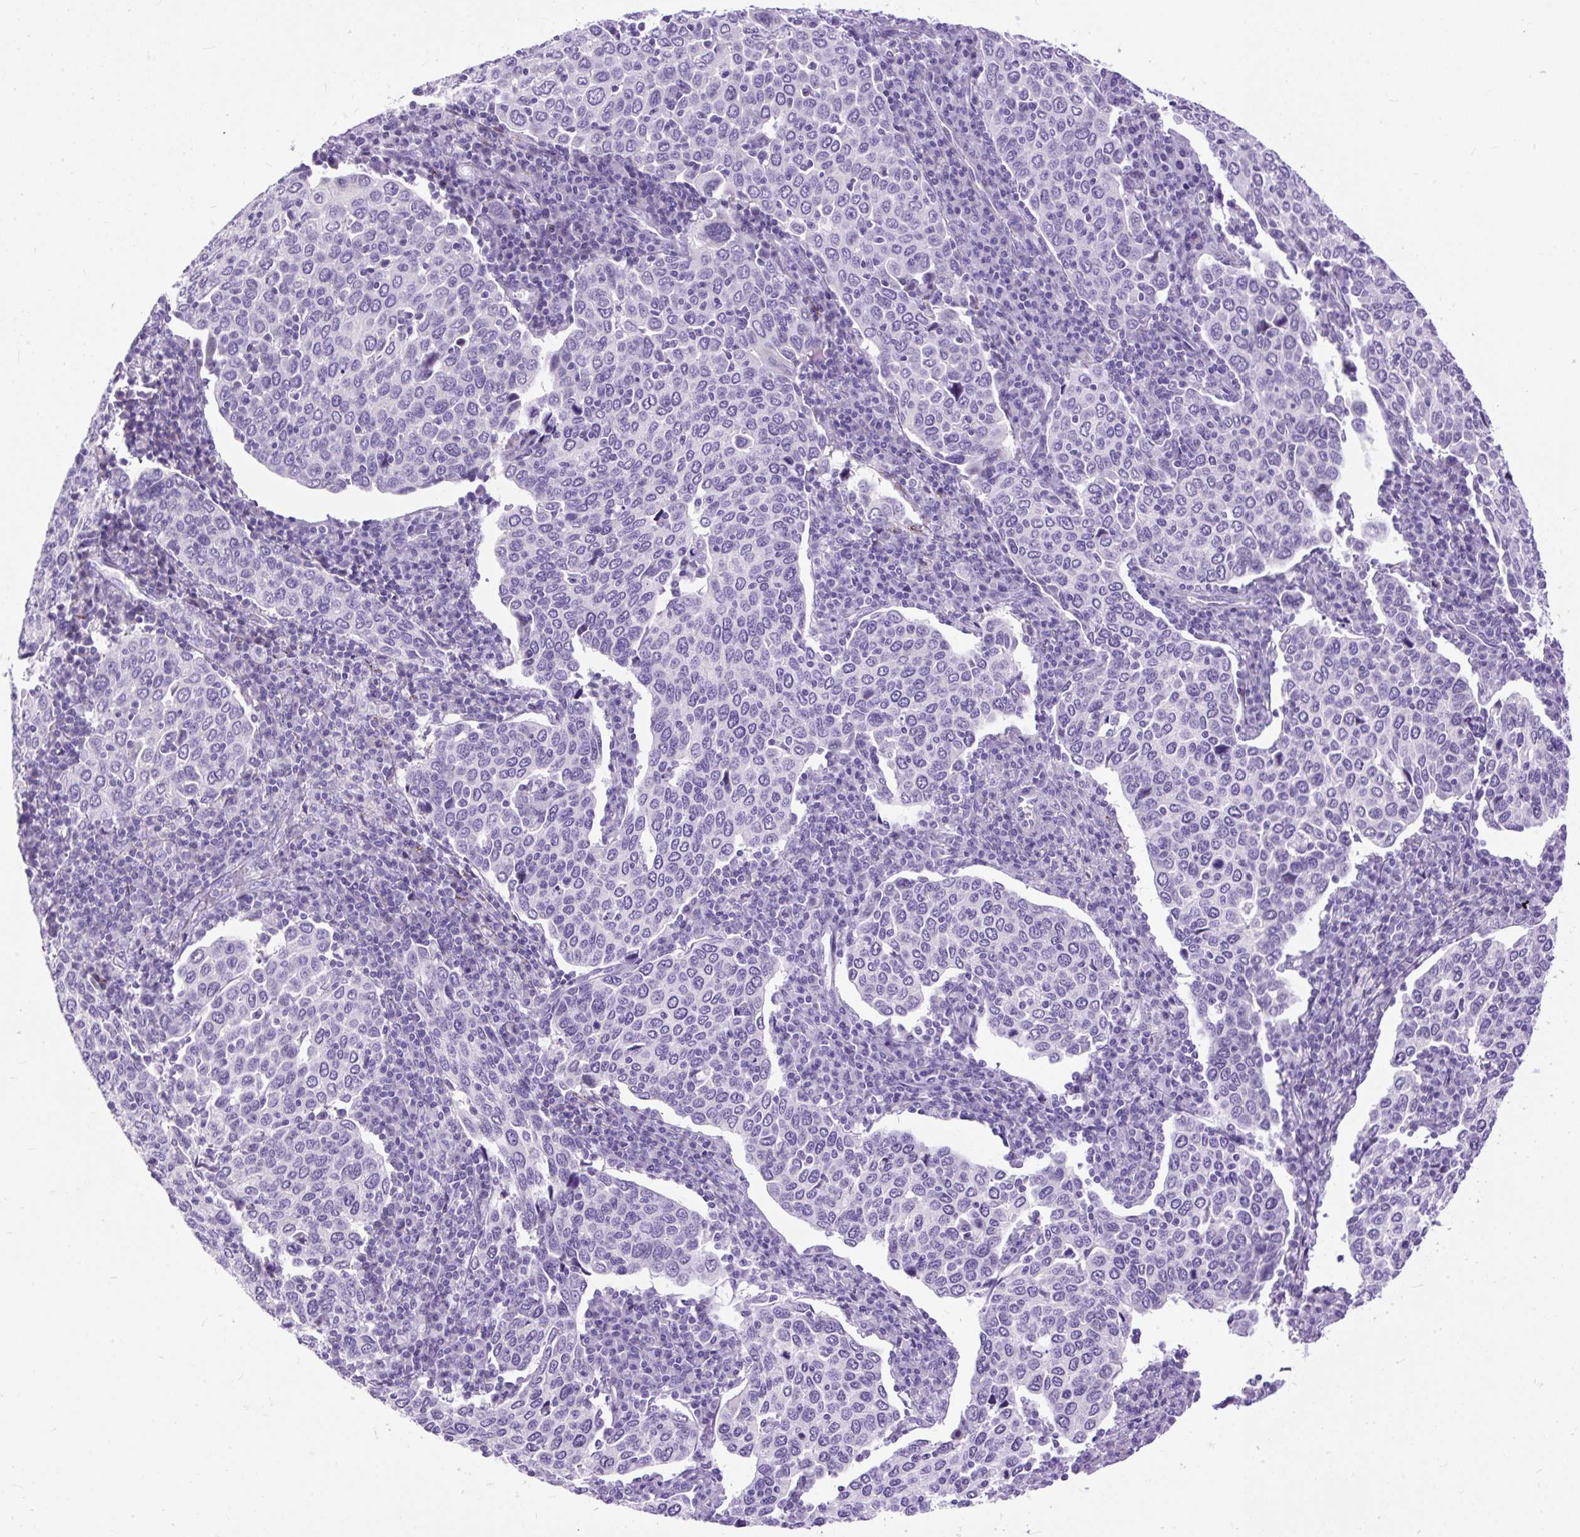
{"staining": {"intensity": "negative", "quantity": "none", "location": "none"}, "tissue": "cervical cancer", "cell_type": "Tumor cells", "image_type": "cancer", "snomed": [{"axis": "morphology", "description": "Squamous cell carcinoma, NOS"}, {"axis": "topography", "description": "Cervix"}], "caption": "This is an IHC image of human squamous cell carcinoma (cervical). There is no staining in tumor cells.", "gene": "ZNF256", "patient": {"sex": "female", "age": 40}}